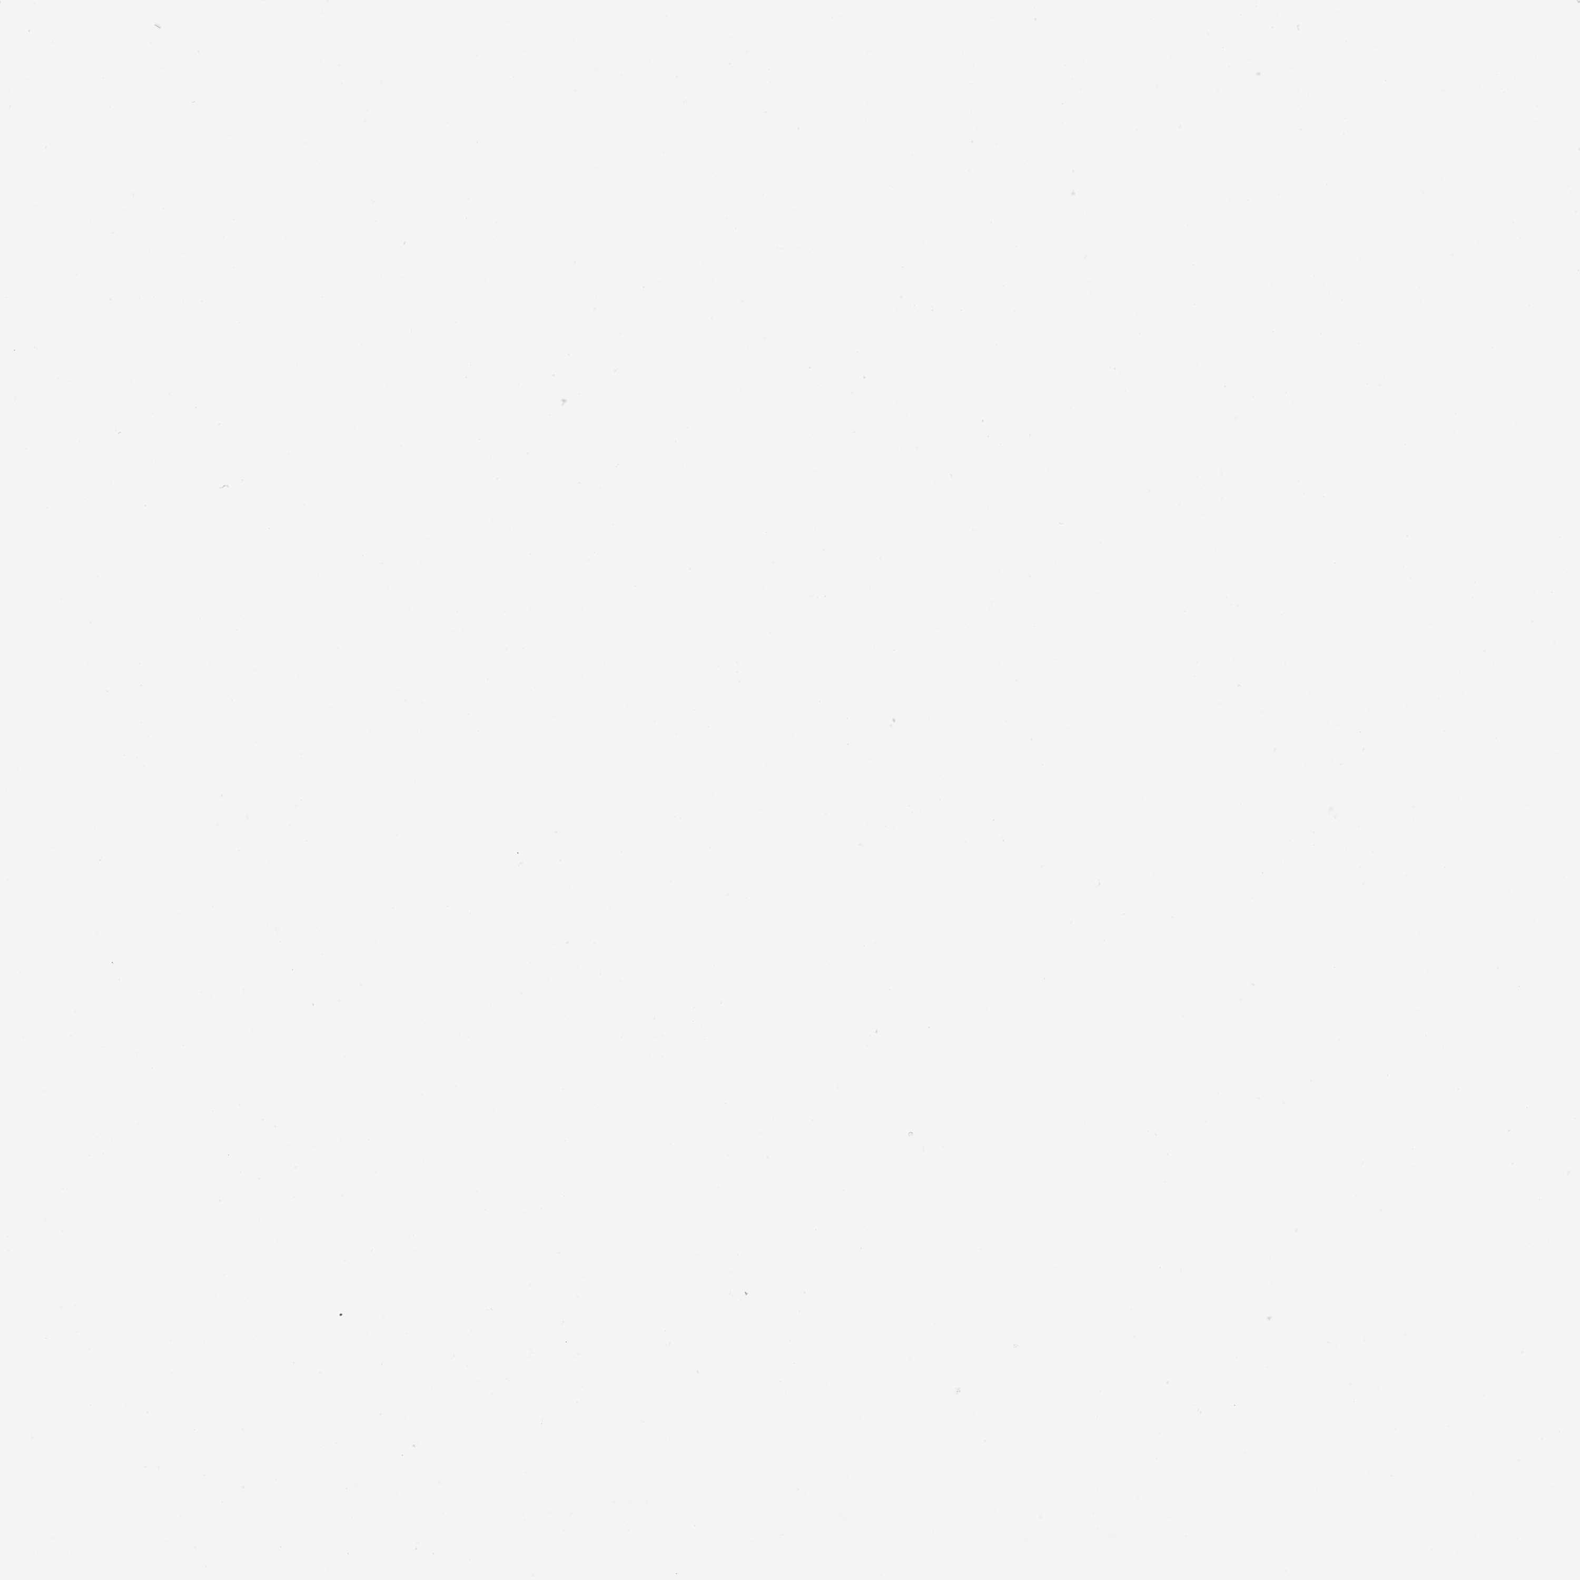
{"staining": {"intensity": "negative", "quantity": "none", "location": "none"}, "tissue": "glioma", "cell_type": "Tumor cells", "image_type": "cancer", "snomed": [{"axis": "morphology", "description": "Glioma, malignant, NOS"}, {"axis": "morphology", "description": "Glioma, malignant, High grade"}, {"axis": "topography", "description": "Brain"}], "caption": "This is an immunohistochemistry (IHC) image of glioma. There is no expression in tumor cells.", "gene": "MAGEB2", "patient": {"sex": "female", "age": 71}}